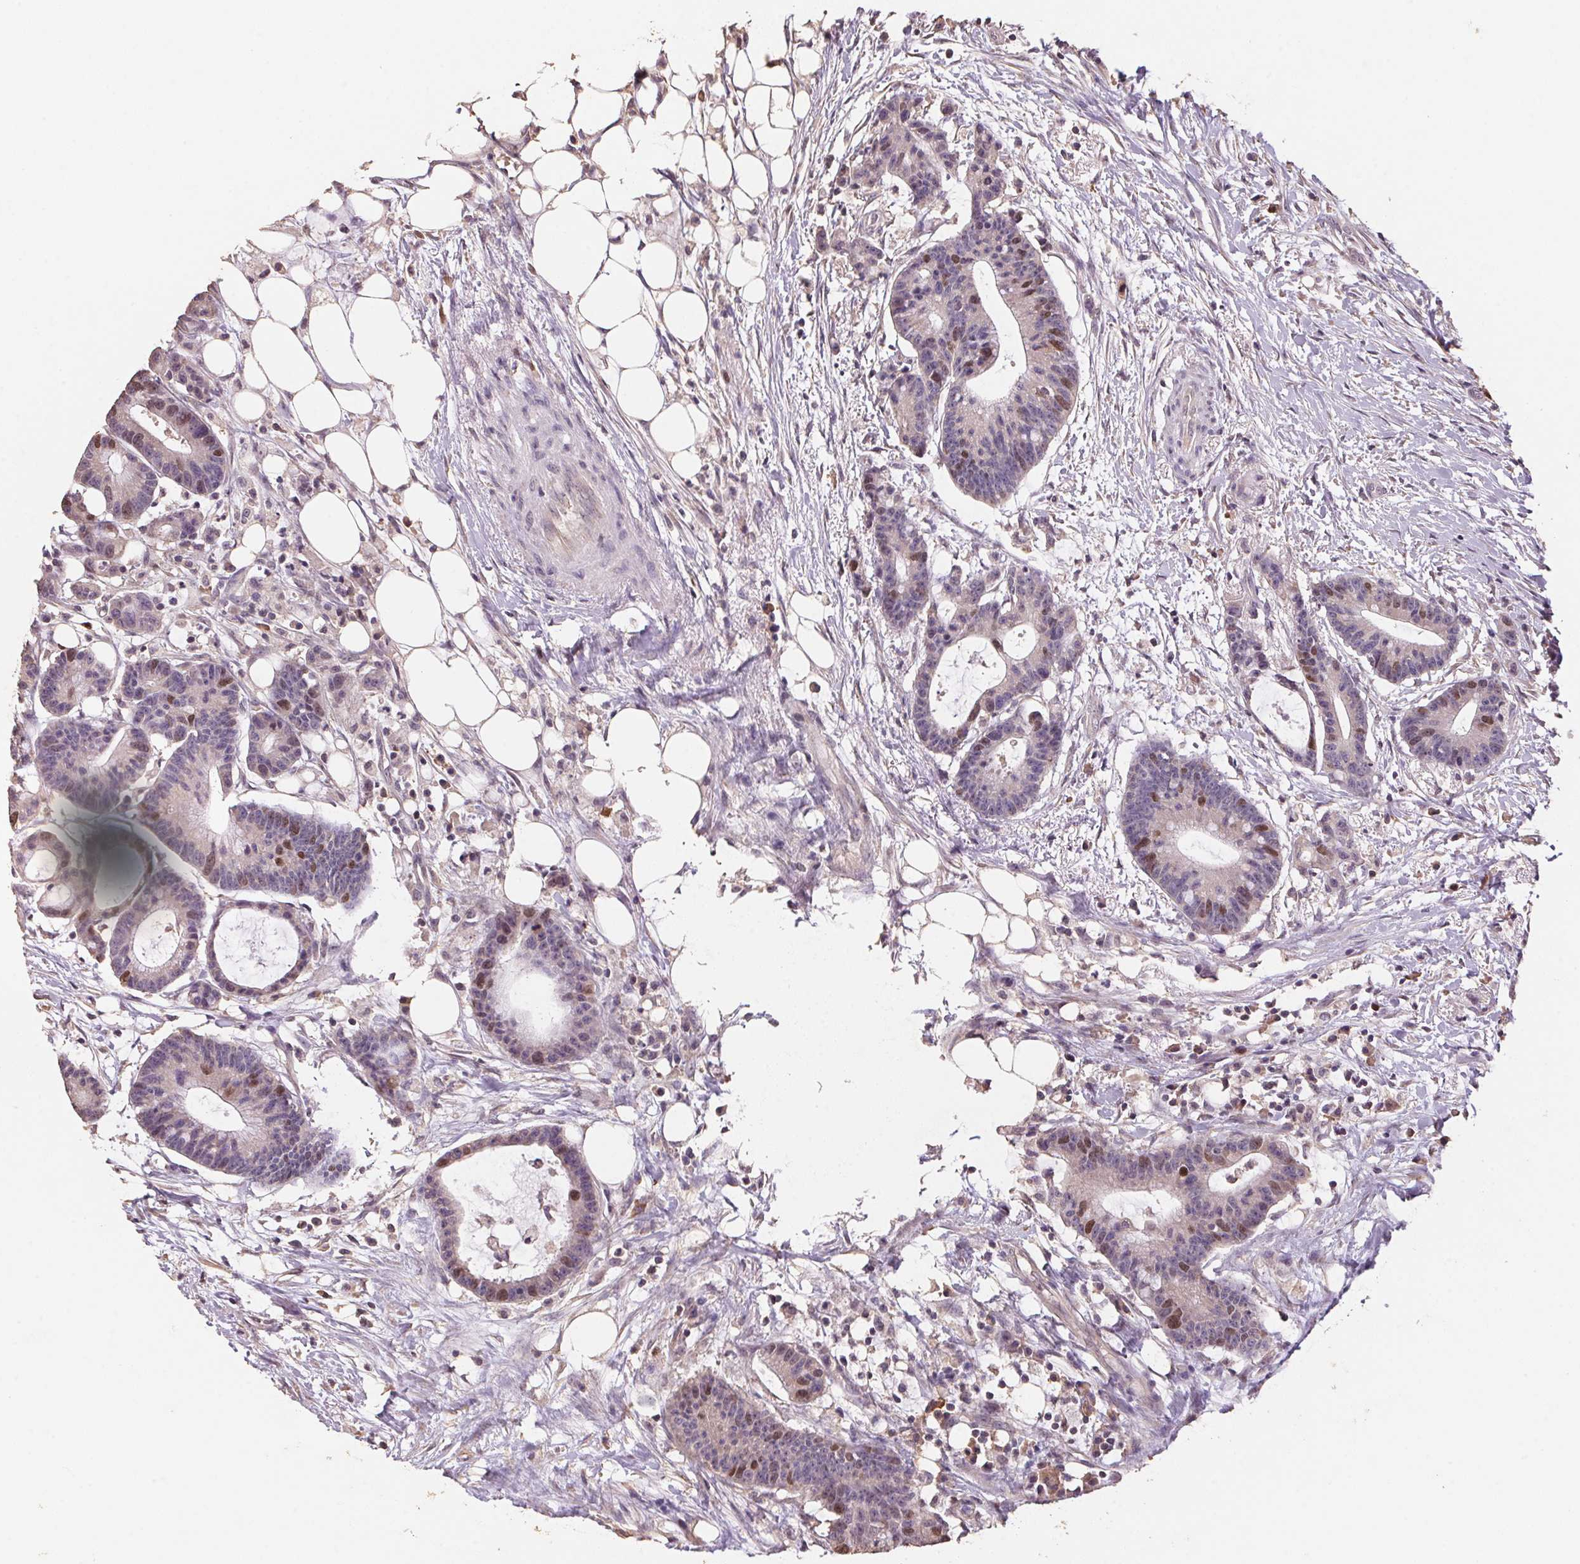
{"staining": {"intensity": "moderate", "quantity": "<25%", "location": "nuclear"}, "tissue": "colorectal cancer", "cell_type": "Tumor cells", "image_type": "cancer", "snomed": [{"axis": "morphology", "description": "Adenocarcinoma, NOS"}, {"axis": "topography", "description": "Colon"}], "caption": "Adenocarcinoma (colorectal) stained with a brown dye demonstrates moderate nuclear positive expression in about <25% of tumor cells.", "gene": "CENPF", "patient": {"sex": "female", "age": 78}}